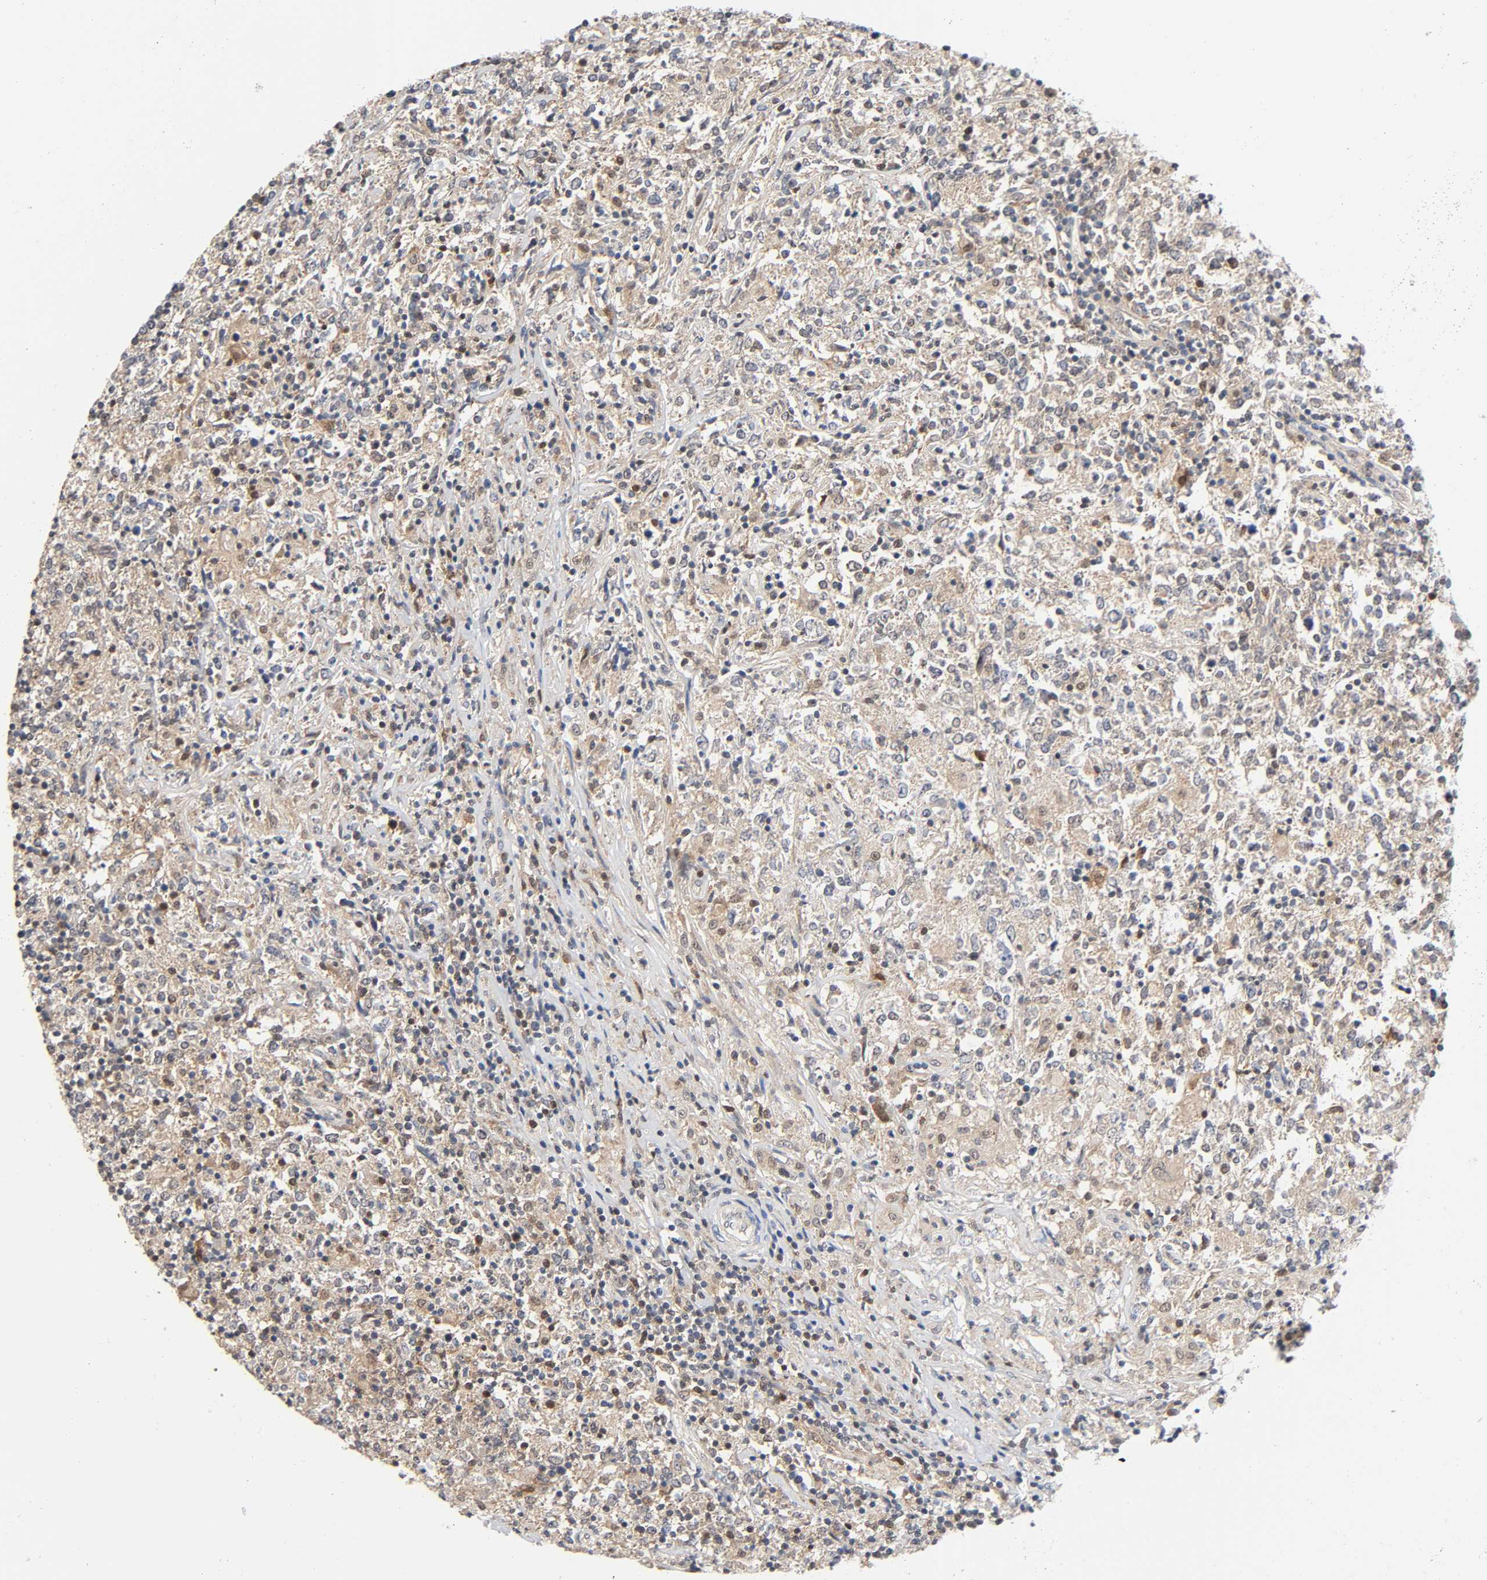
{"staining": {"intensity": "weak", "quantity": "25%-75%", "location": "cytoplasmic/membranous"}, "tissue": "lymphoma", "cell_type": "Tumor cells", "image_type": "cancer", "snomed": [{"axis": "morphology", "description": "Malignant lymphoma, non-Hodgkin's type, High grade"}, {"axis": "topography", "description": "Lymph node"}], "caption": "Immunohistochemical staining of lymphoma demonstrates low levels of weak cytoplasmic/membranous positivity in approximately 25%-75% of tumor cells.", "gene": "CASP9", "patient": {"sex": "female", "age": 84}}